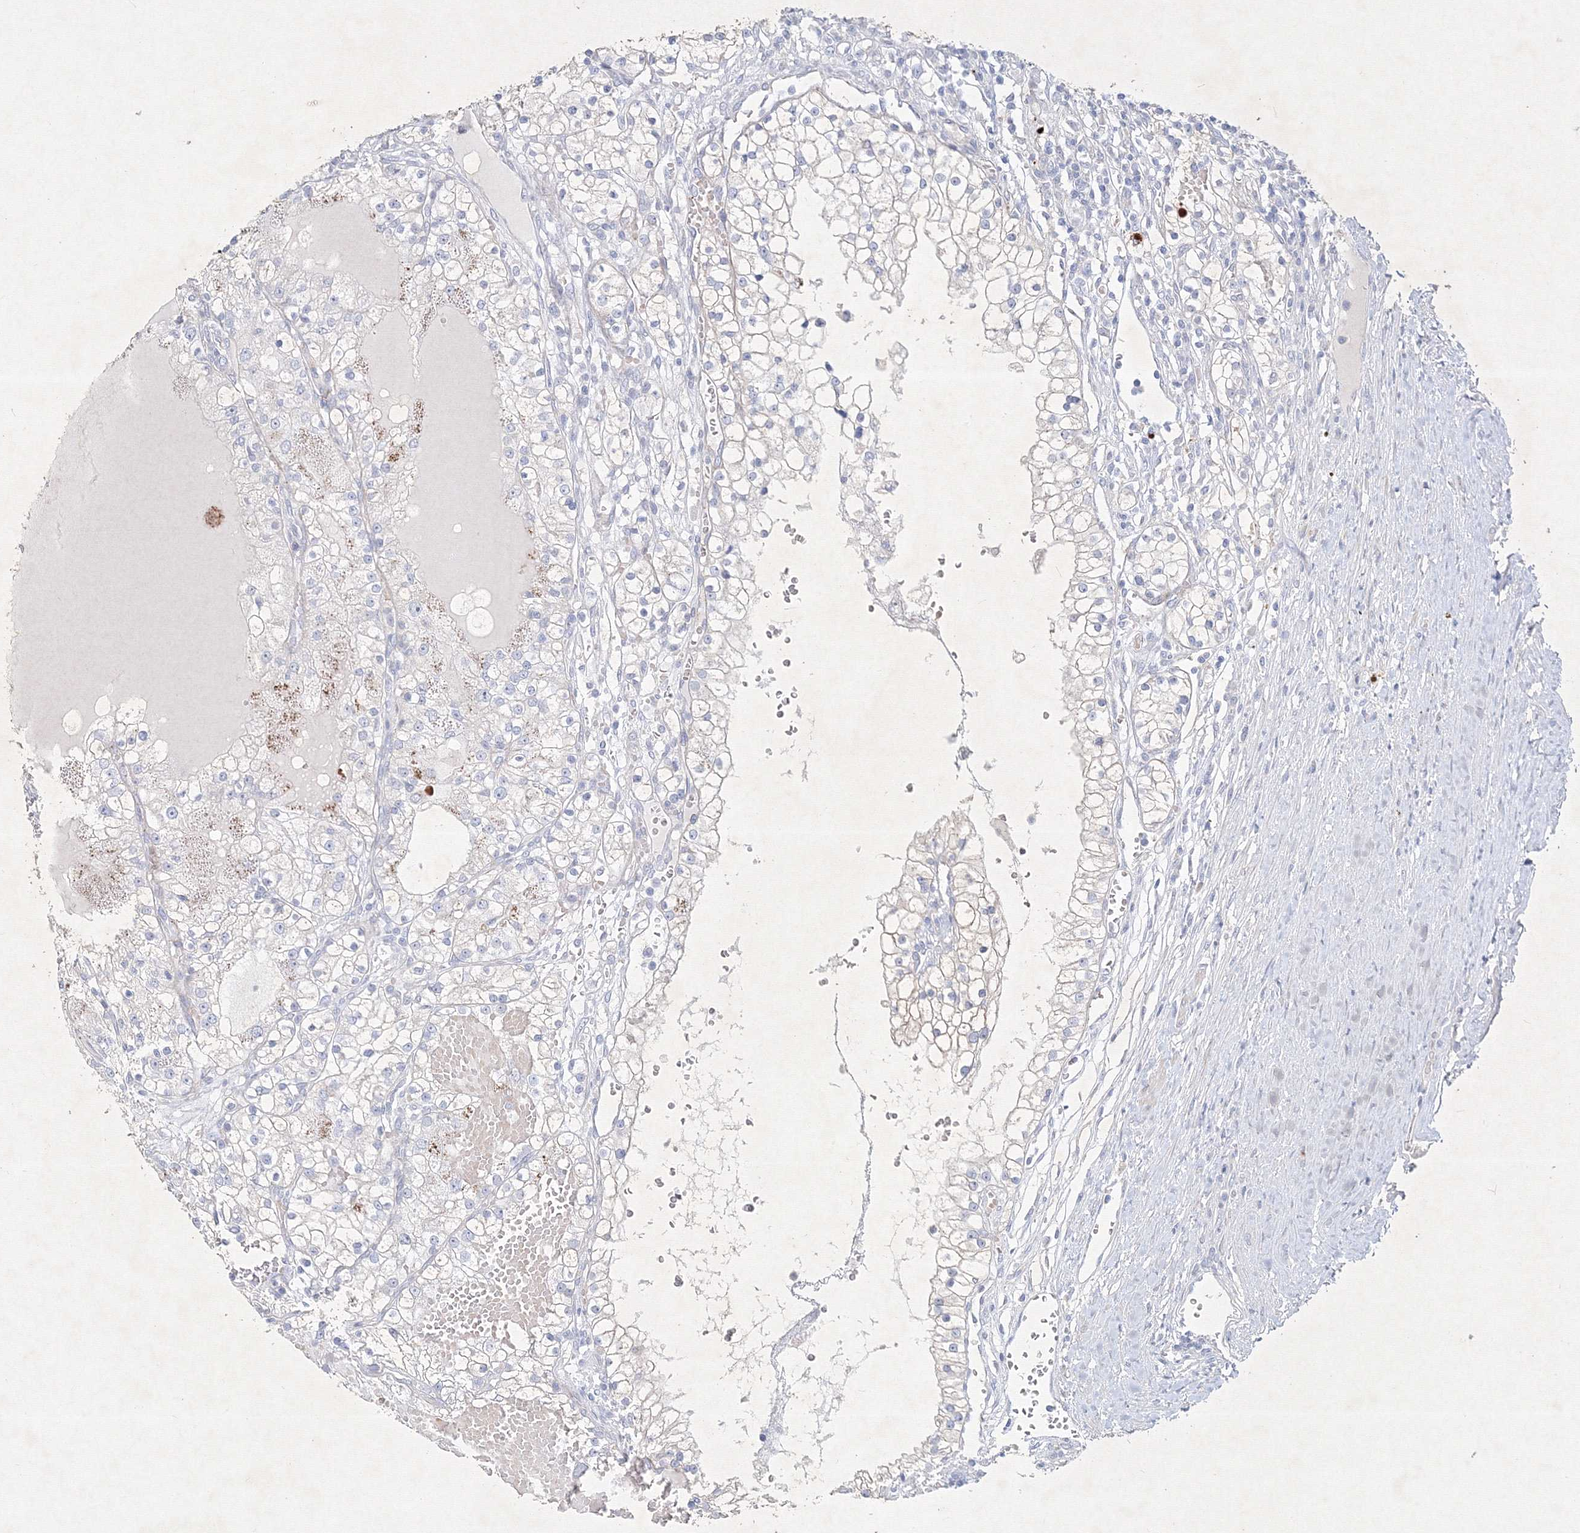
{"staining": {"intensity": "weak", "quantity": "<25%", "location": "cytoplasmic/membranous"}, "tissue": "renal cancer", "cell_type": "Tumor cells", "image_type": "cancer", "snomed": [{"axis": "morphology", "description": "Normal tissue, NOS"}, {"axis": "morphology", "description": "Adenocarcinoma, NOS"}, {"axis": "topography", "description": "Kidney"}], "caption": "Protein analysis of adenocarcinoma (renal) exhibits no significant staining in tumor cells. Brightfield microscopy of immunohistochemistry stained with DAB (brown) and hematoxylin (blue), captured at high magnification.", "gene": "CXXC4", "patient": {"sex": "male", "age": 68}}